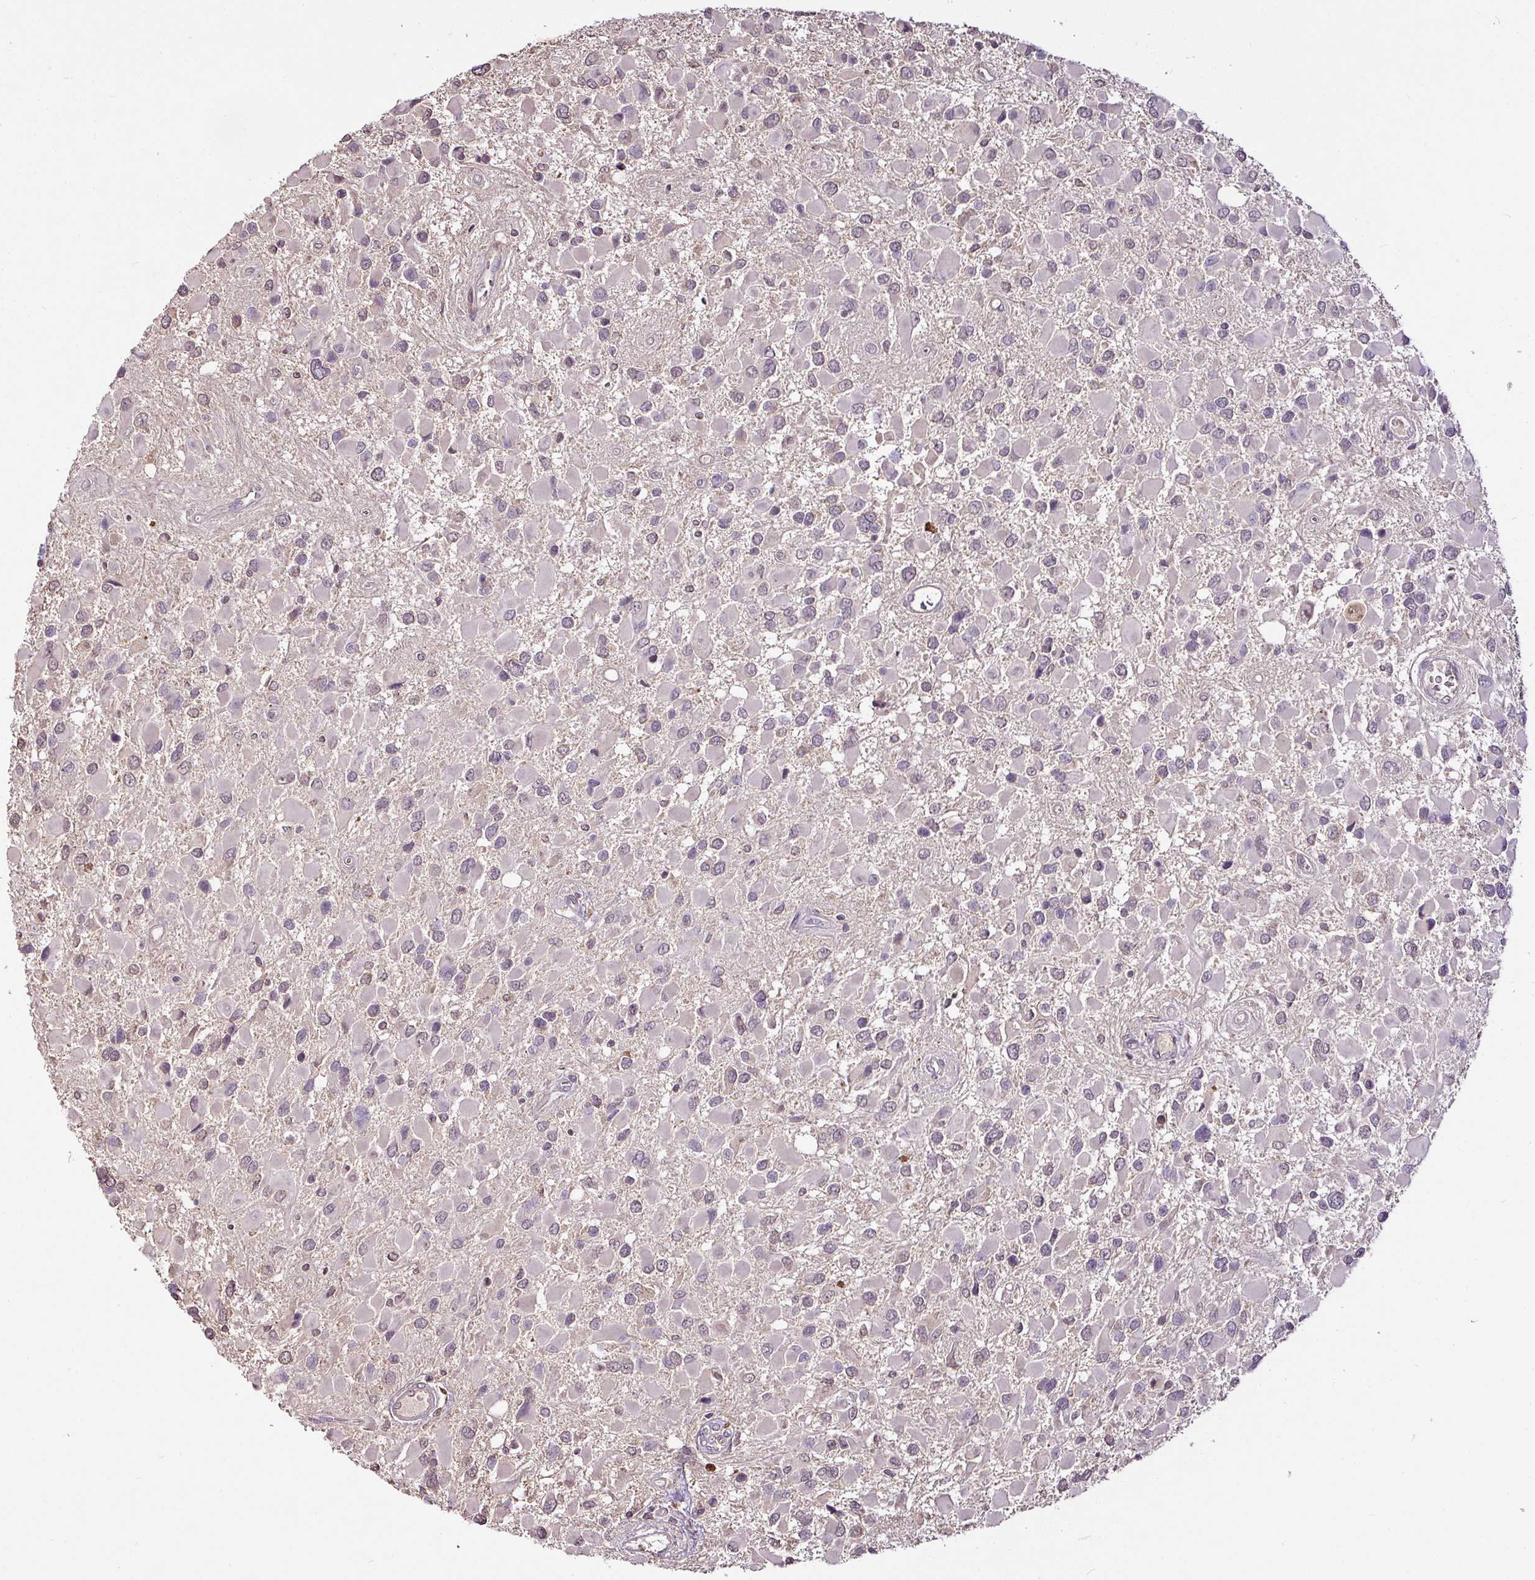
{"staining": {"intensity": "weak", "quantity": "<25%", "location": "nuclear"}, "tissue": "glioma", "cell_type": "Tumor cells", "image_type": "cancer", "snomed": [{"axis": "morphology", "description": "Glioma, malignant, High grade"}, {"axis": "topography", "description": "Brain"}], "caption": "Glioma was stained to show a protein in brown. There is no significant positivity in tumor cells.", "gene": "RPL38", "patient": {"sex": "male", "age": 53}}